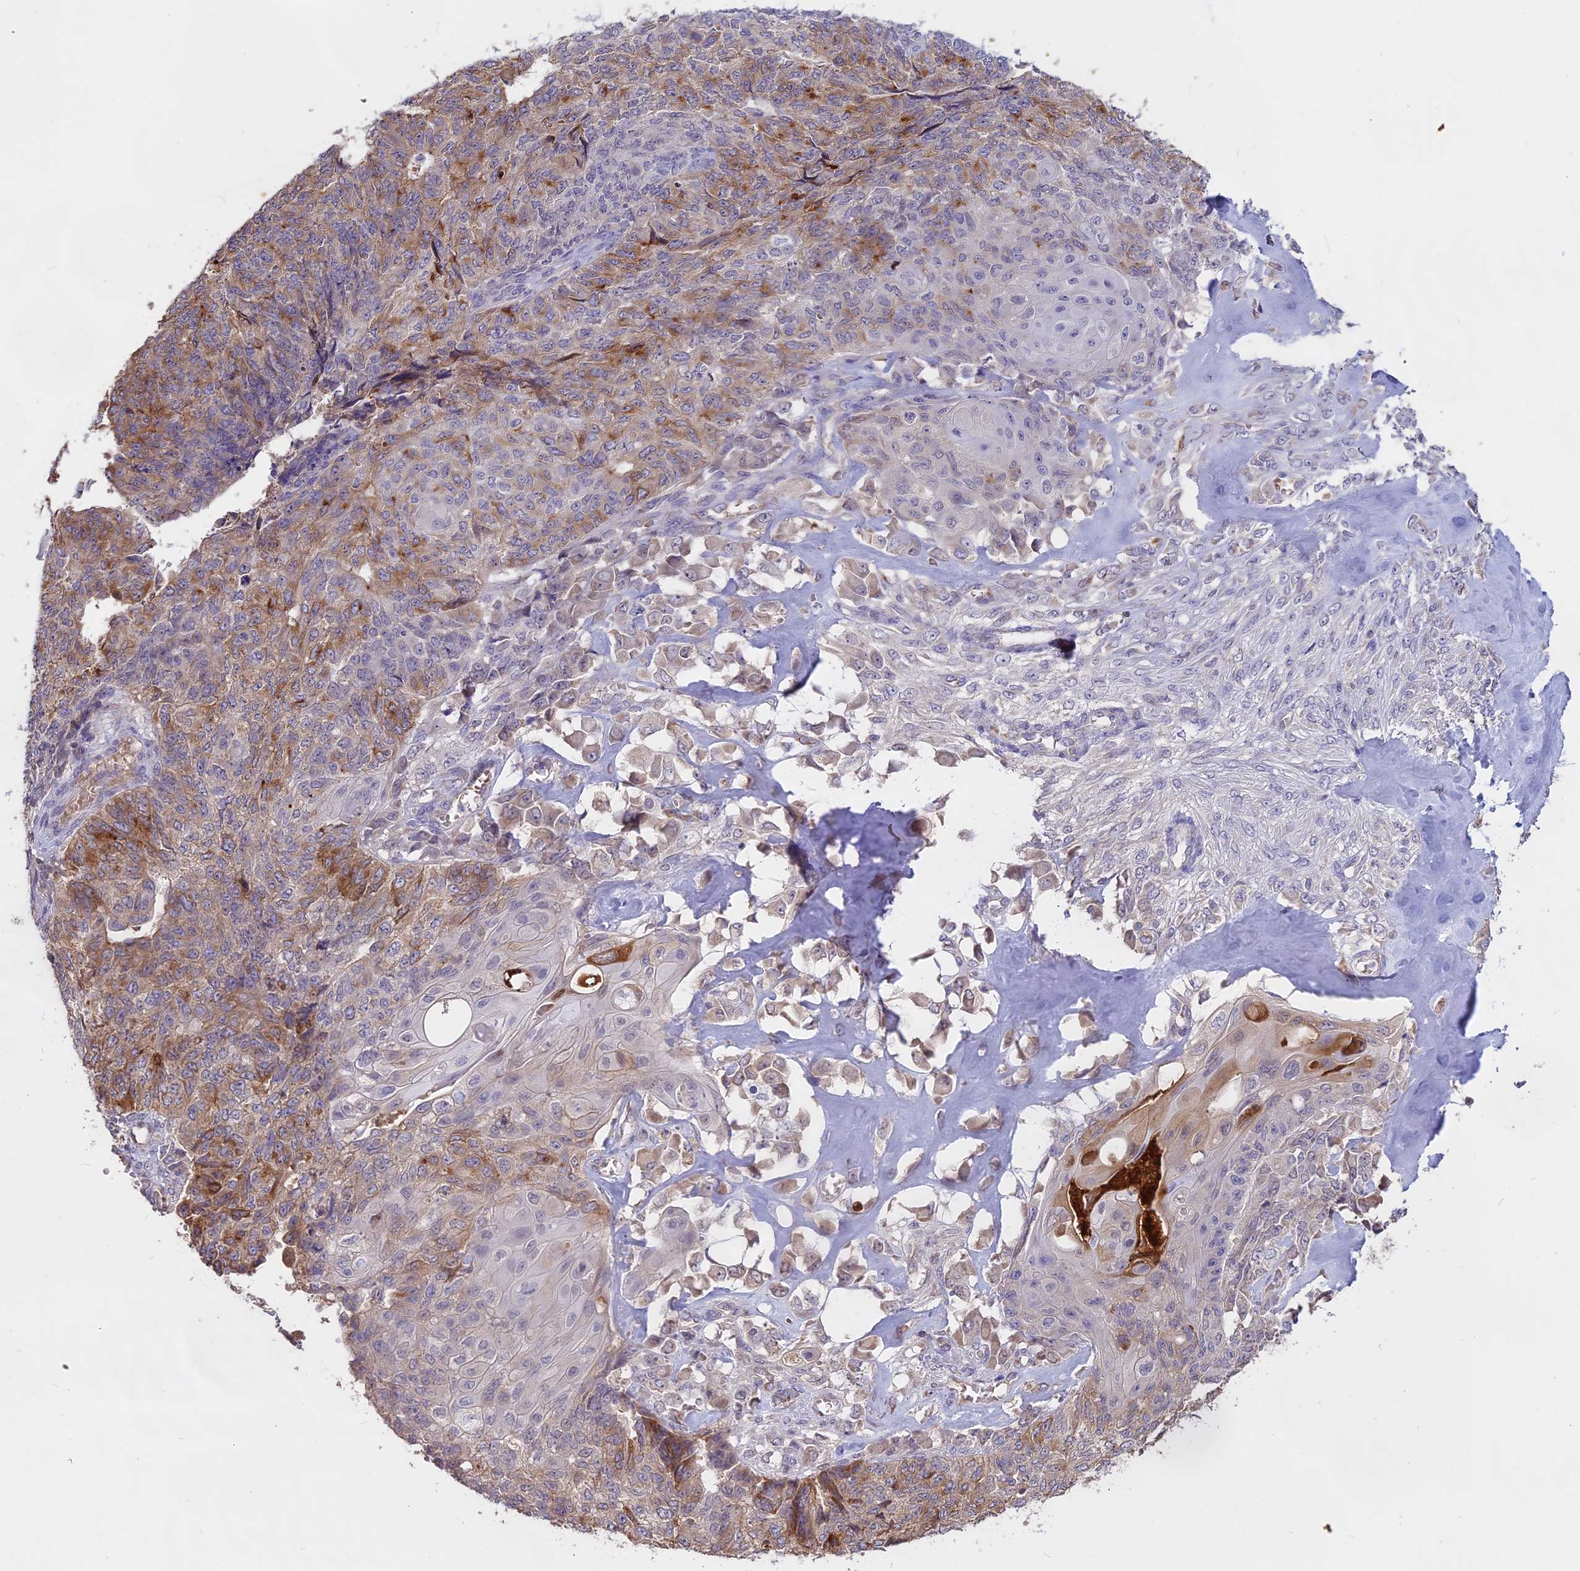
{"staining": {"intensity": "moderate", "quantity": "<25%", "location": "cytoplasmic/membranous"}, "tissue": "endometrial cancer", "cell_type": "Tumor cells", "image_type": "cancer", "snomed": [{"axis": "morphology", "description": "Adenocarcinoma, NOS"}, {"axis": "topography", "description": "Endometrium"}], "caption": "Adenocarcinoma (endometrial) stained with a protein marker displays moderate staining in tumor cells.", "gene": "WFDC2", "patient": {"sex": "female", "age": 32}}